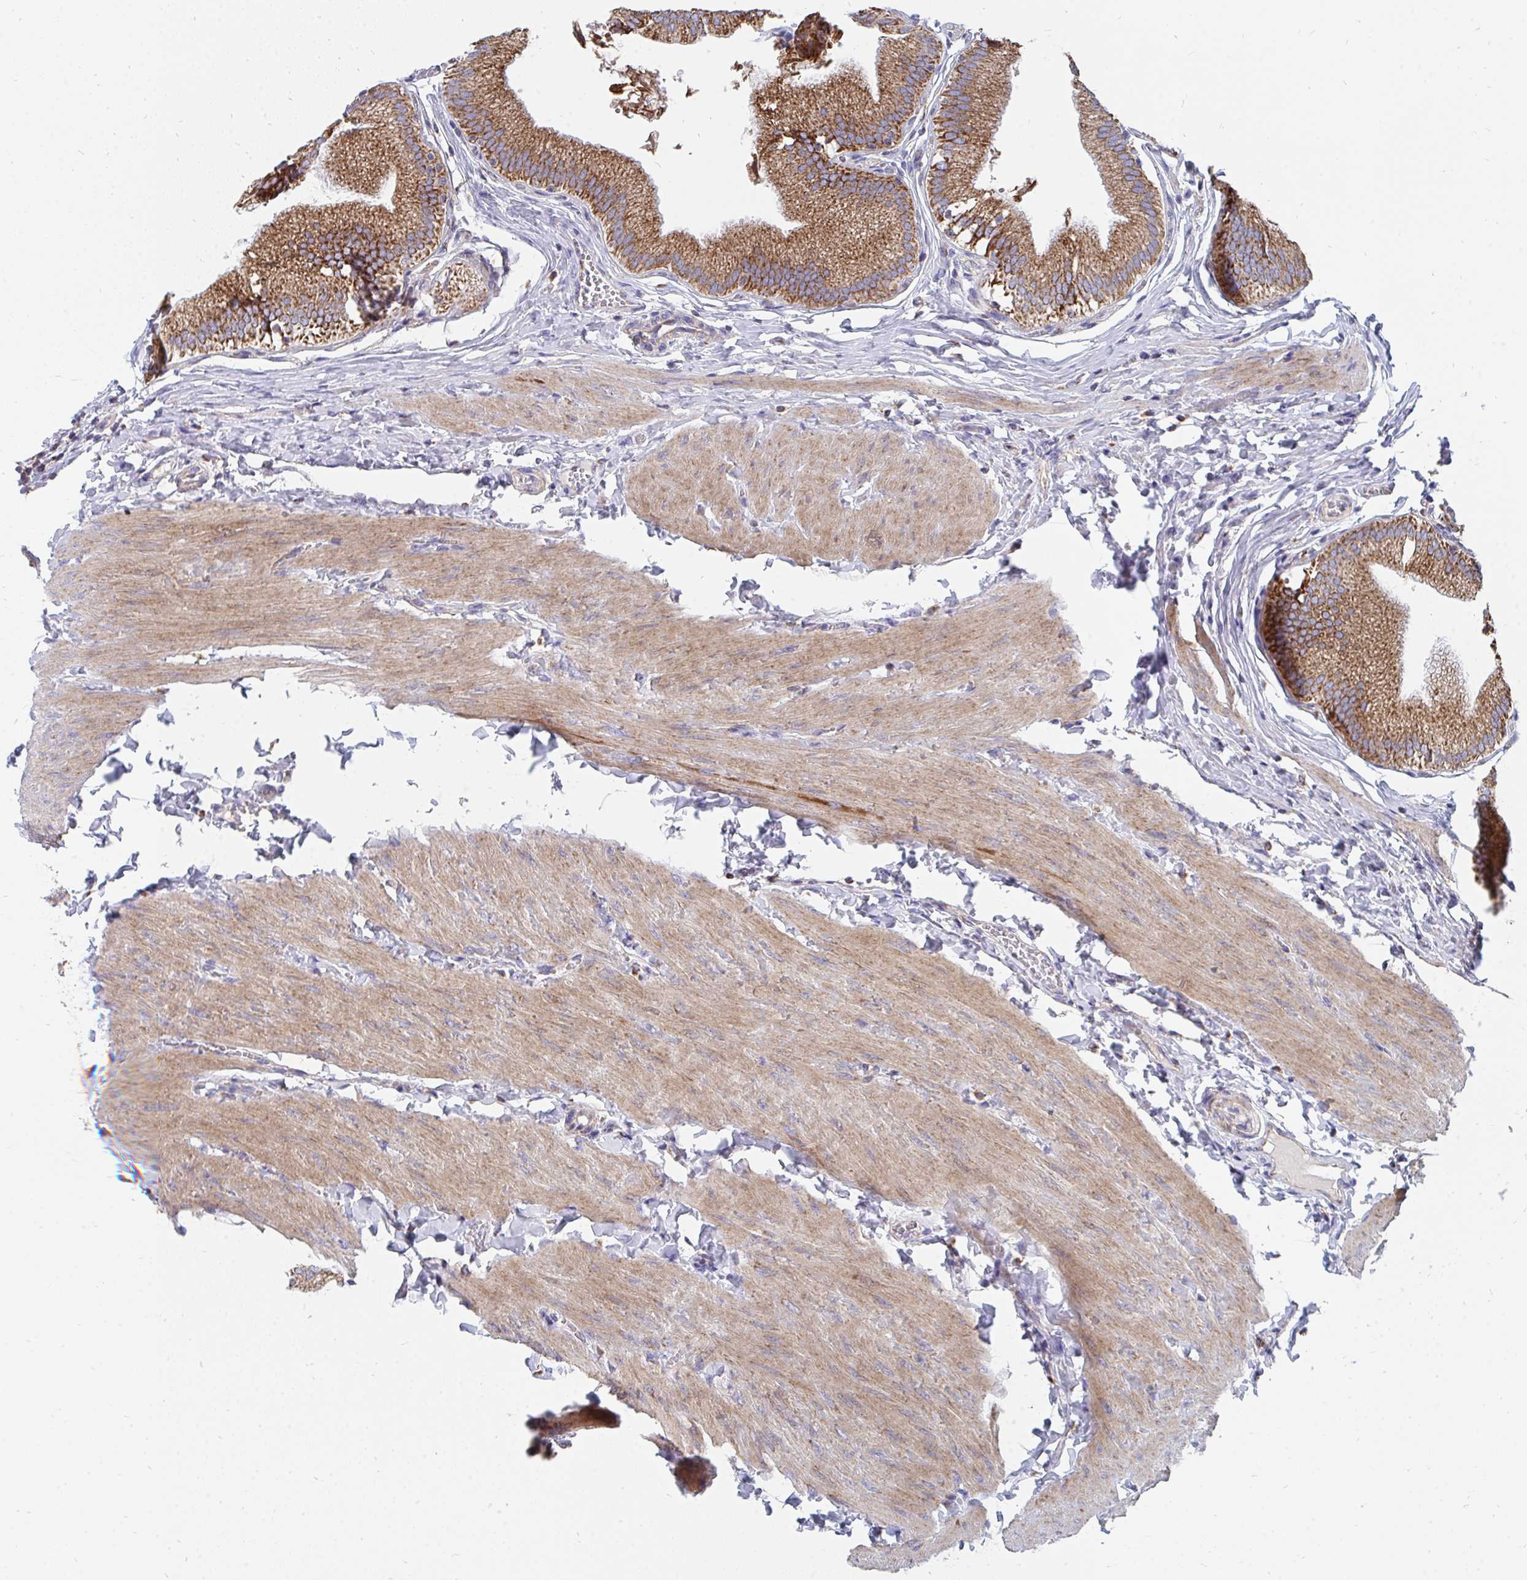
{"staining": {"intensity": "strong", "quantity": ">75%", "location": "cytoplasmic/membranous"}, "tissue": "gallbladder", "cell_type": "Glandular cells", "image_type": "normal", "snomed": [{"axis": "morphology", "description": "Normal tissue, NOS"}, {"axis": "topography", "description": "Gallbladder"}, {"axis": "topography", "description": "Peripheral nerve tissue"}], "caption": "Benign gallbladder reveals strong cytoplasmic/membranous positivity in about >75% of glandular cells, visualized by immunohistochemistry. (Stains: DAB (3,3'-diaminobenzidine) in brown, nuclei in blue, Microscopy: brightfield microscopy at high magnification).", "gene": "PC", "patient": {"sex": "male", "age": 17}}